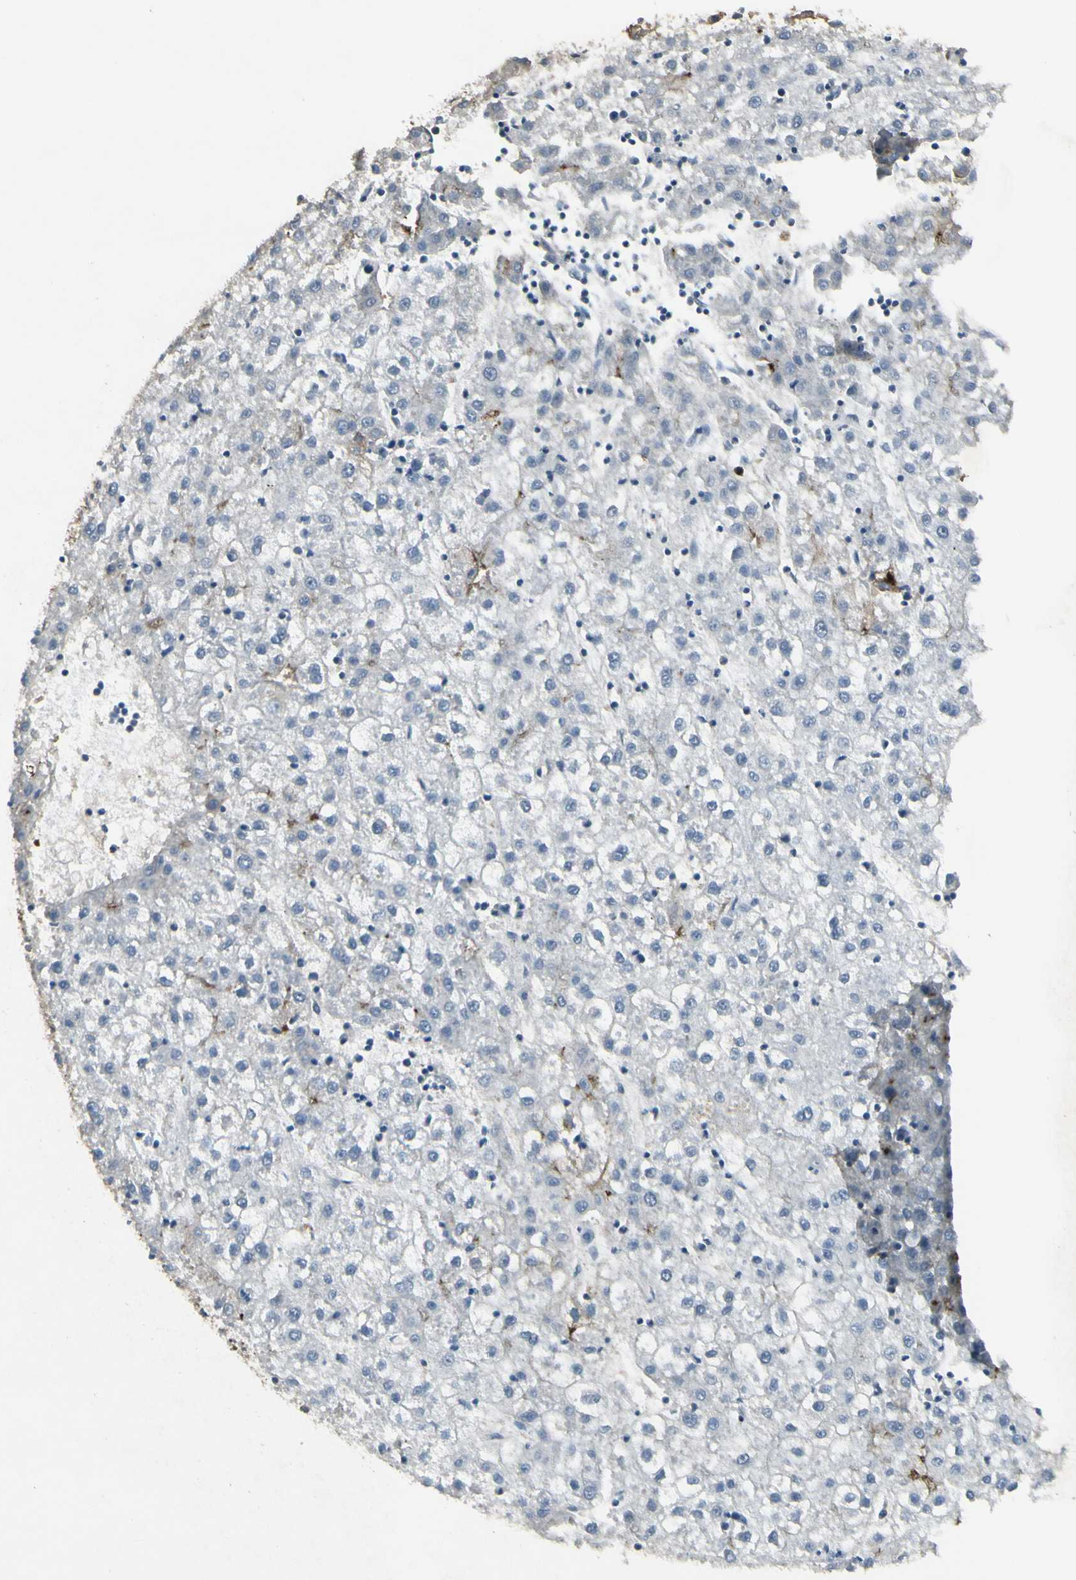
{"staining": {"intensity": "moderate", "quantity": "<25%", "location": "cytoplasmic/membranous"}, "tissue": "liver cancer", "cell_type": "Tumor cells", "image_type": "cancer", "snomed": [{"axis": "morphology", "description": "Carcinoma, Hepatocellular, NOS"}, {"axis": "topography", "description": "Liver"}], "caption": "A brown stain highlights moderate cytoplasmic/membranous positivity of a protein in hepatocellular carcinoma (liver) tumor cells. The staining was performed using DAB (3,3'-diaminobenzidine), with brown indicating positive protein expression. Nuclei are stained blue with hematoxylin.", "gene": "IGHM", "patient": {"sex": "male", "age": 72}}